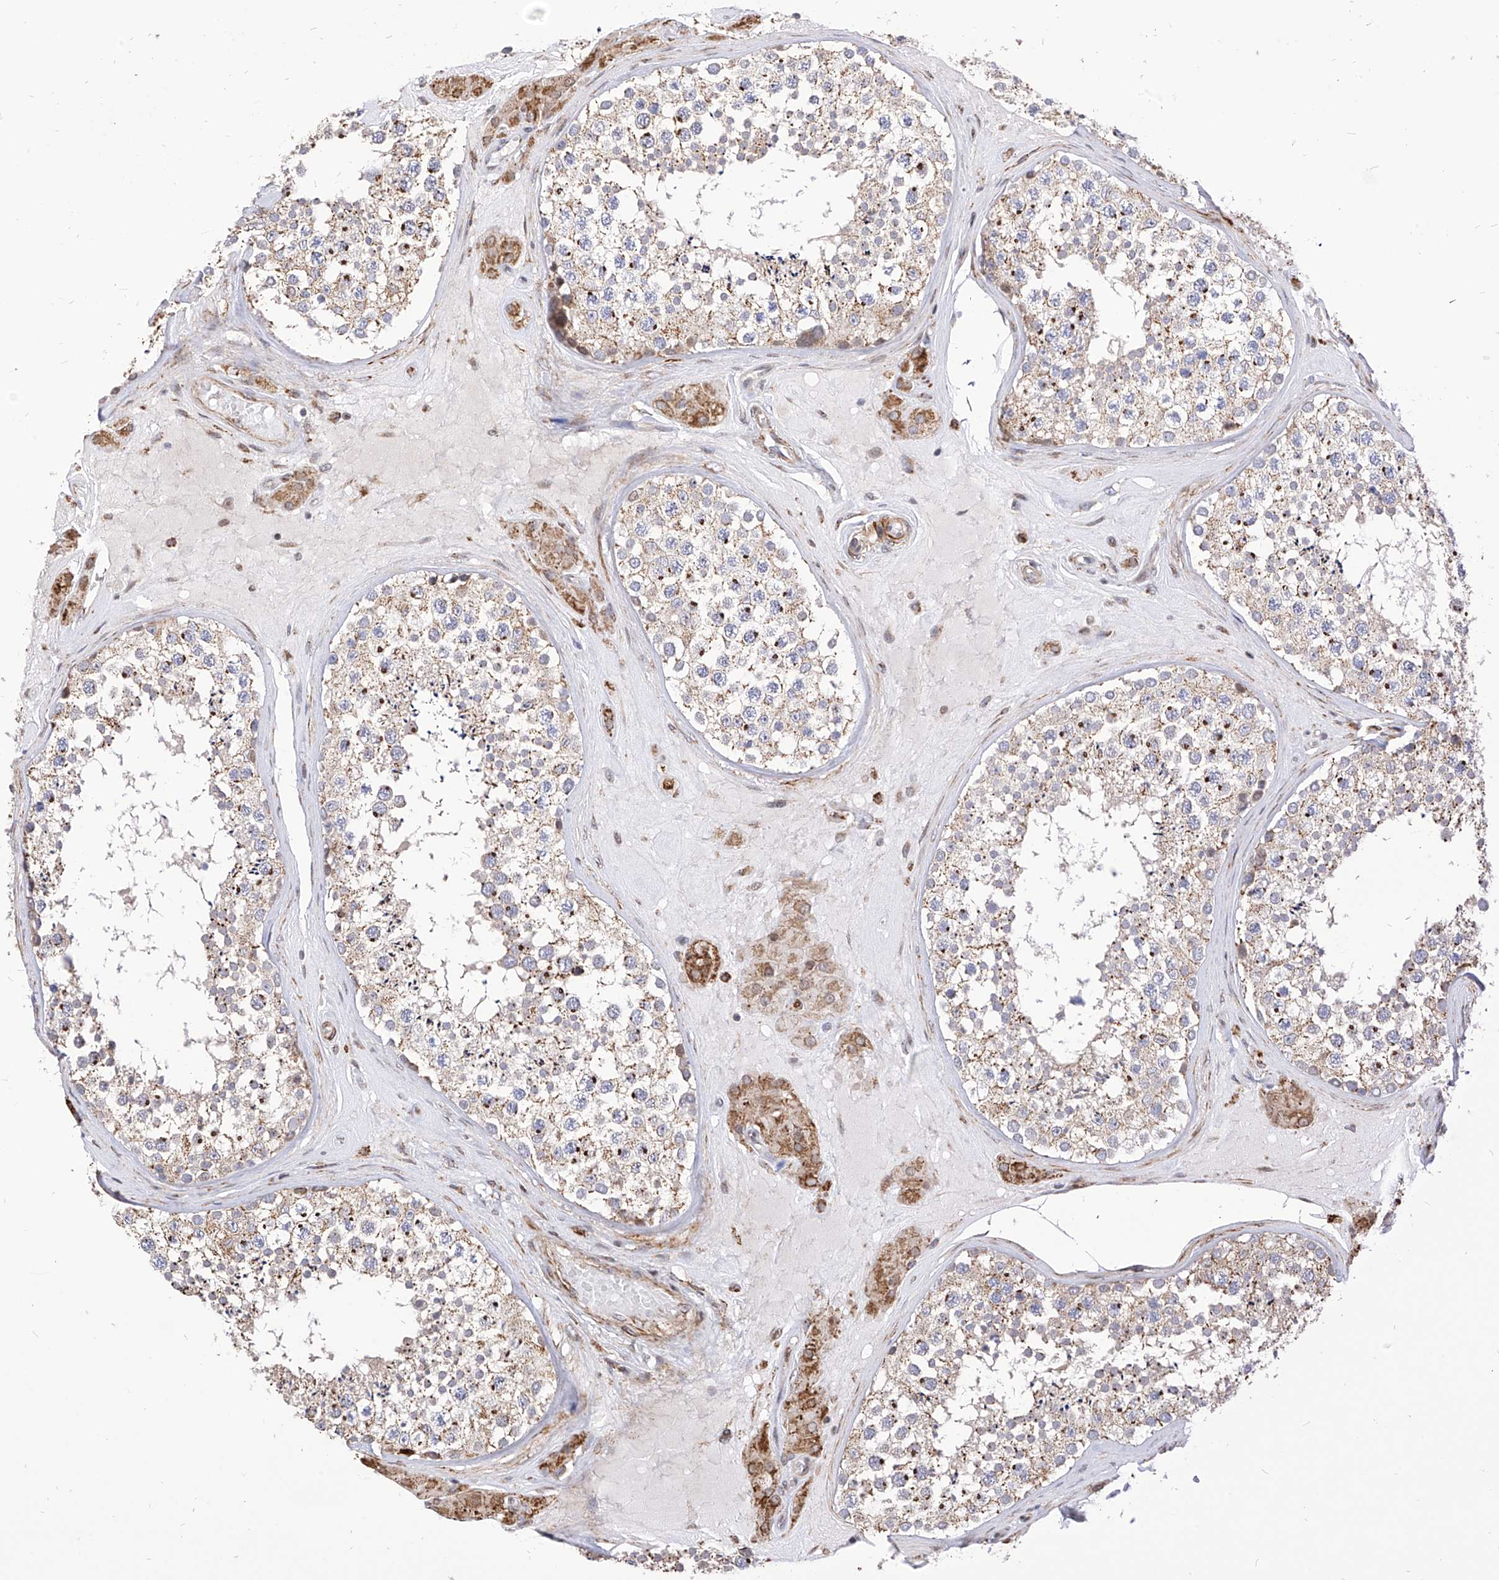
{"staining": {"intensity": "moderate", "quantity": ">75%", "location": "cytoplasmic/membranous"}, "tissue": "testis", "cell_type": "Cells in seminiferous ducts", "image_type": "normal", "snomed": [{"axis": "morphology", "description": "Normal tissue, NOS"}, {"axis": "topography", "description": "Testis"}], "caption": "Immunohistochemical staining of normal testis displays moderate cytoplasmic/membranous protein expression in approximately >75% of cells in seminiferous ducts.", "gene": "TTLL8", "patient": {"sex": "male", "age": 46}}